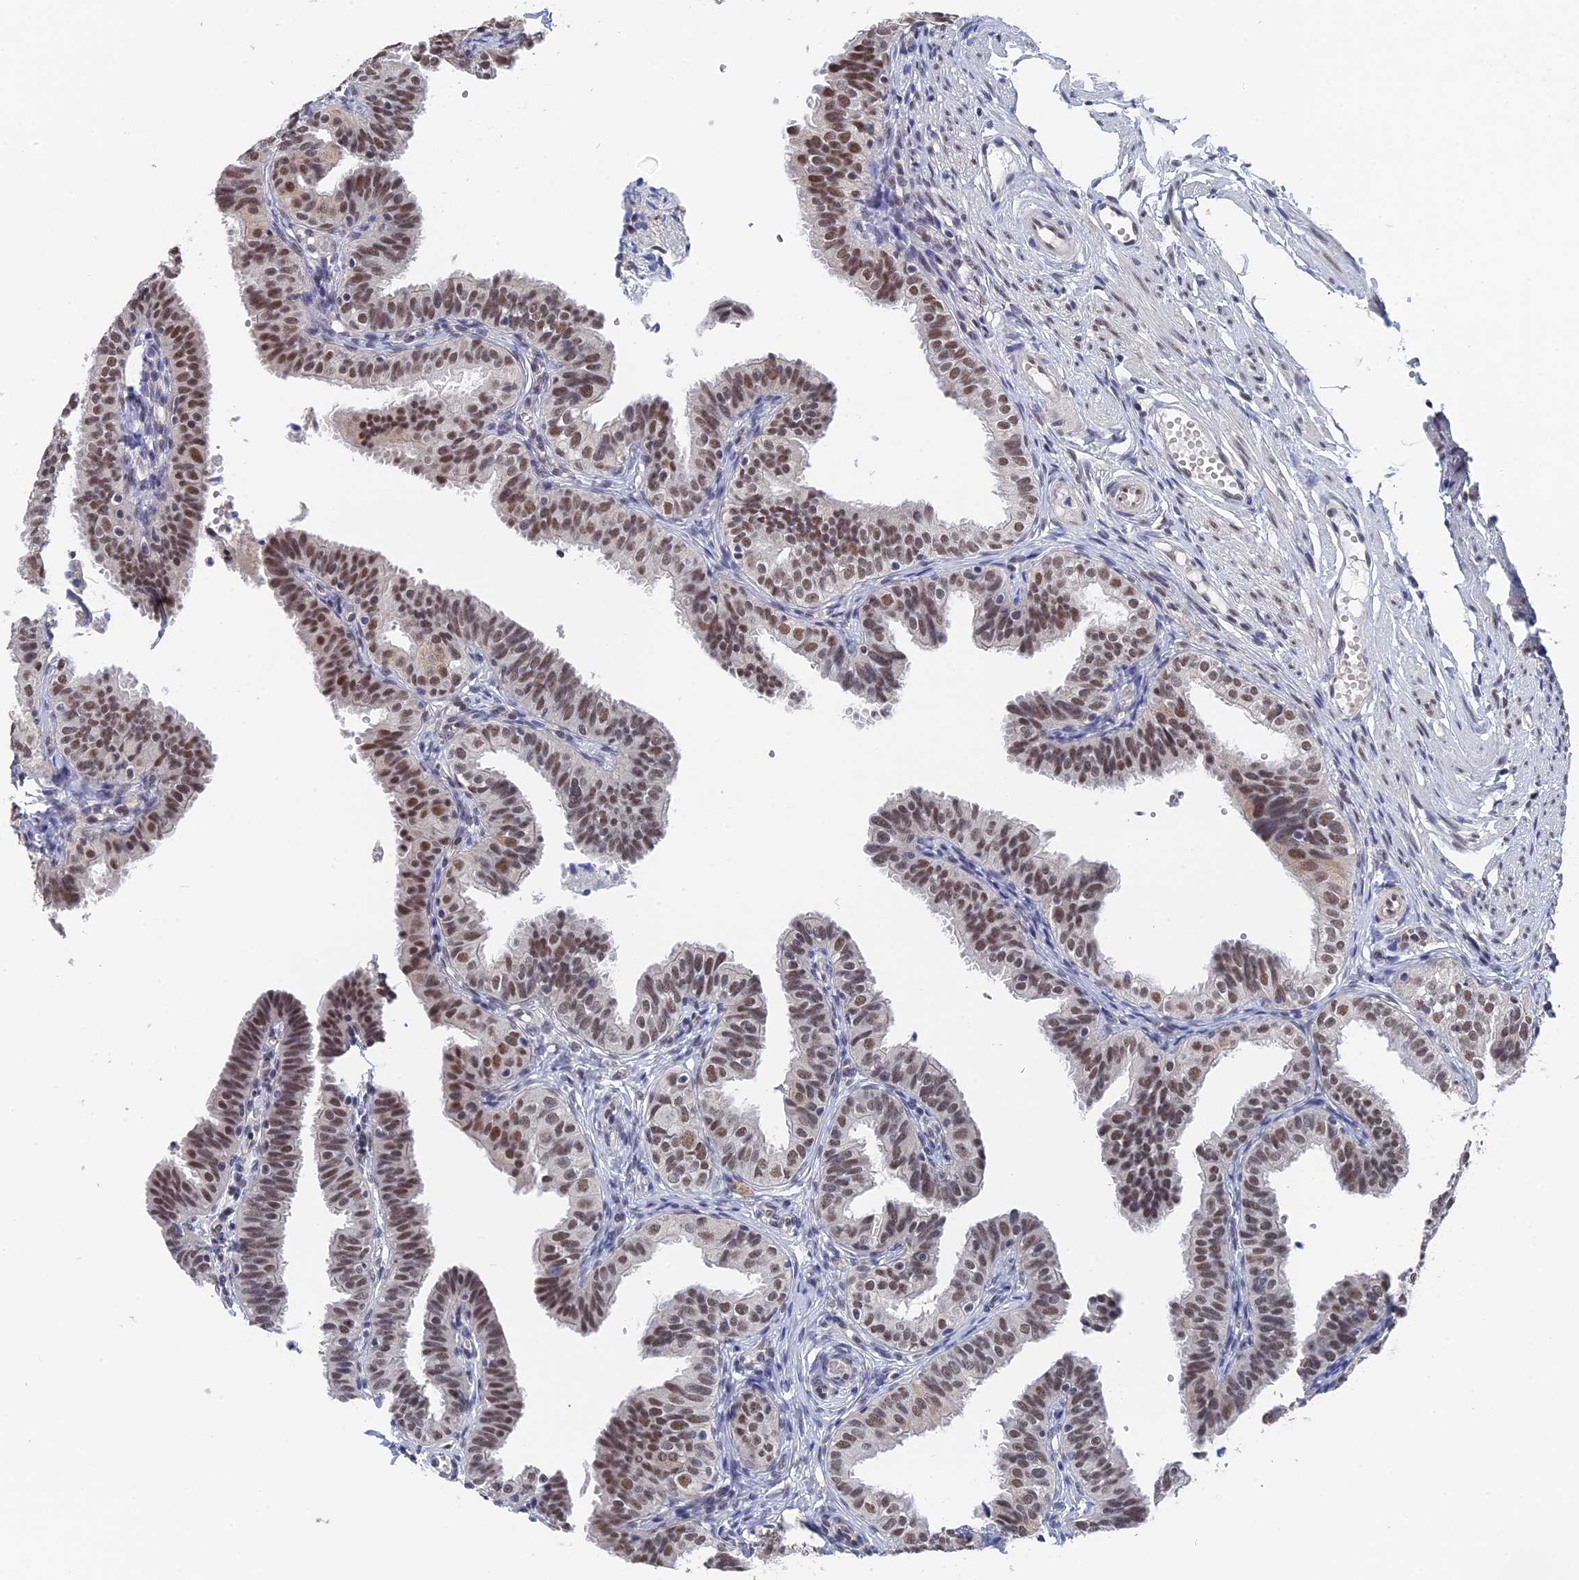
{"staining": {"intensity": "moderate", "quantity": ">75%", "location": "nuclear"}, "tissue": "fallopian tube", "cell_type": "Glandular cells", "image_type": "normal", "snomed": [{"axis": "morphology", "description": "Normal tissue, NOS"}, {"axis": "topography", "description": "Fallopian tube"}], "caption": "Glandular cells display moderate nuclear expression in approximately >75% of cells in normal fallopian tube.", "gene": "TSSC4", "patient": {"sex": "female", "age": 35}}